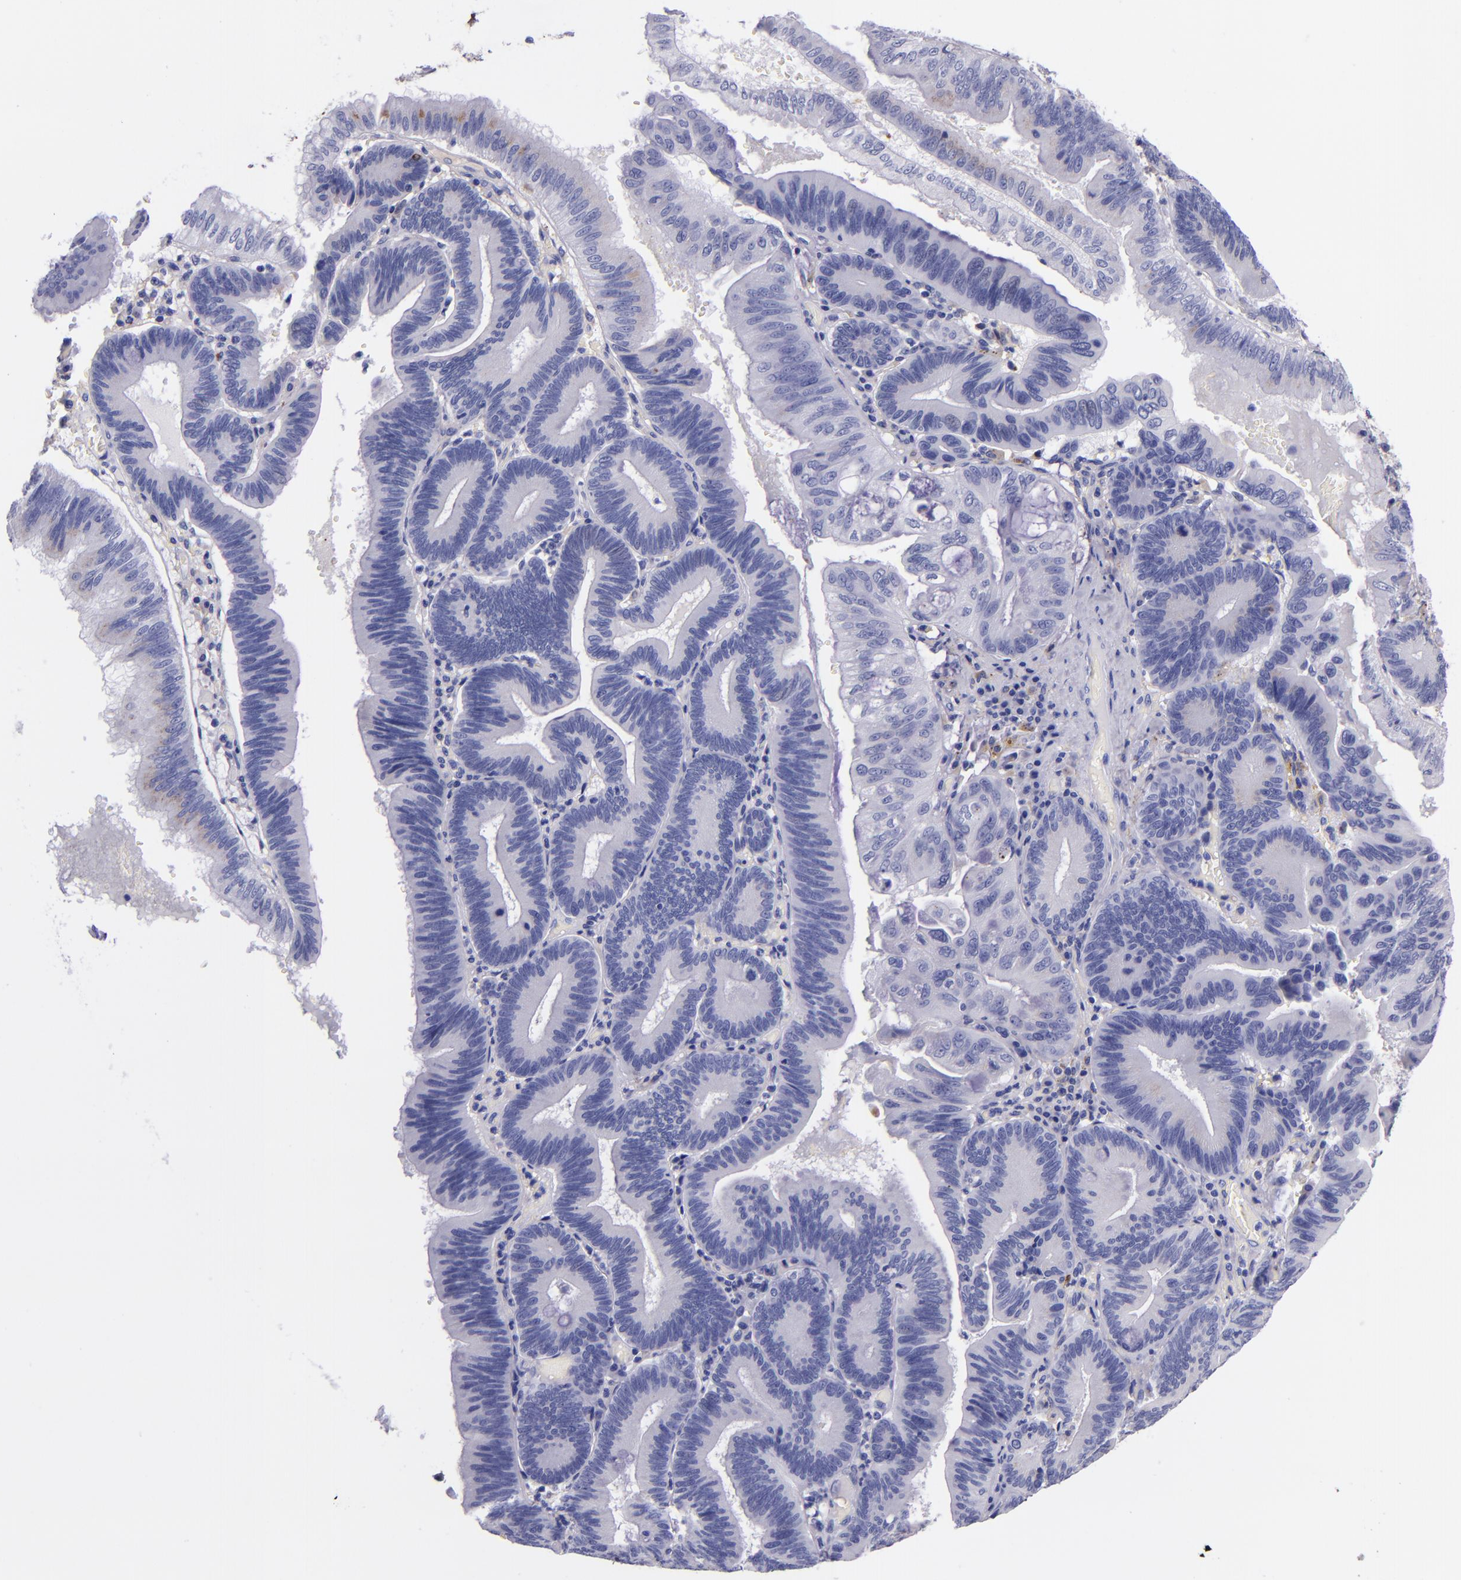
{"staining": {"intensity": "negative", "quantity": "none", "location": "none"}, "tissue": "pancreatic cancer", "cell_type": "Tumor cells", "image_type": "cancer", "snomed": [{"axis": "morphology", "description": "Adenocarcinoma, NOS"}, {"axis": "topography", "description": "Pancreas"}], "caption": "Tumor cells show no significant expression in pancreatic adenocarcinoma.", "gene": "IVL", "patient": {"sex": "male", "age": 82}}